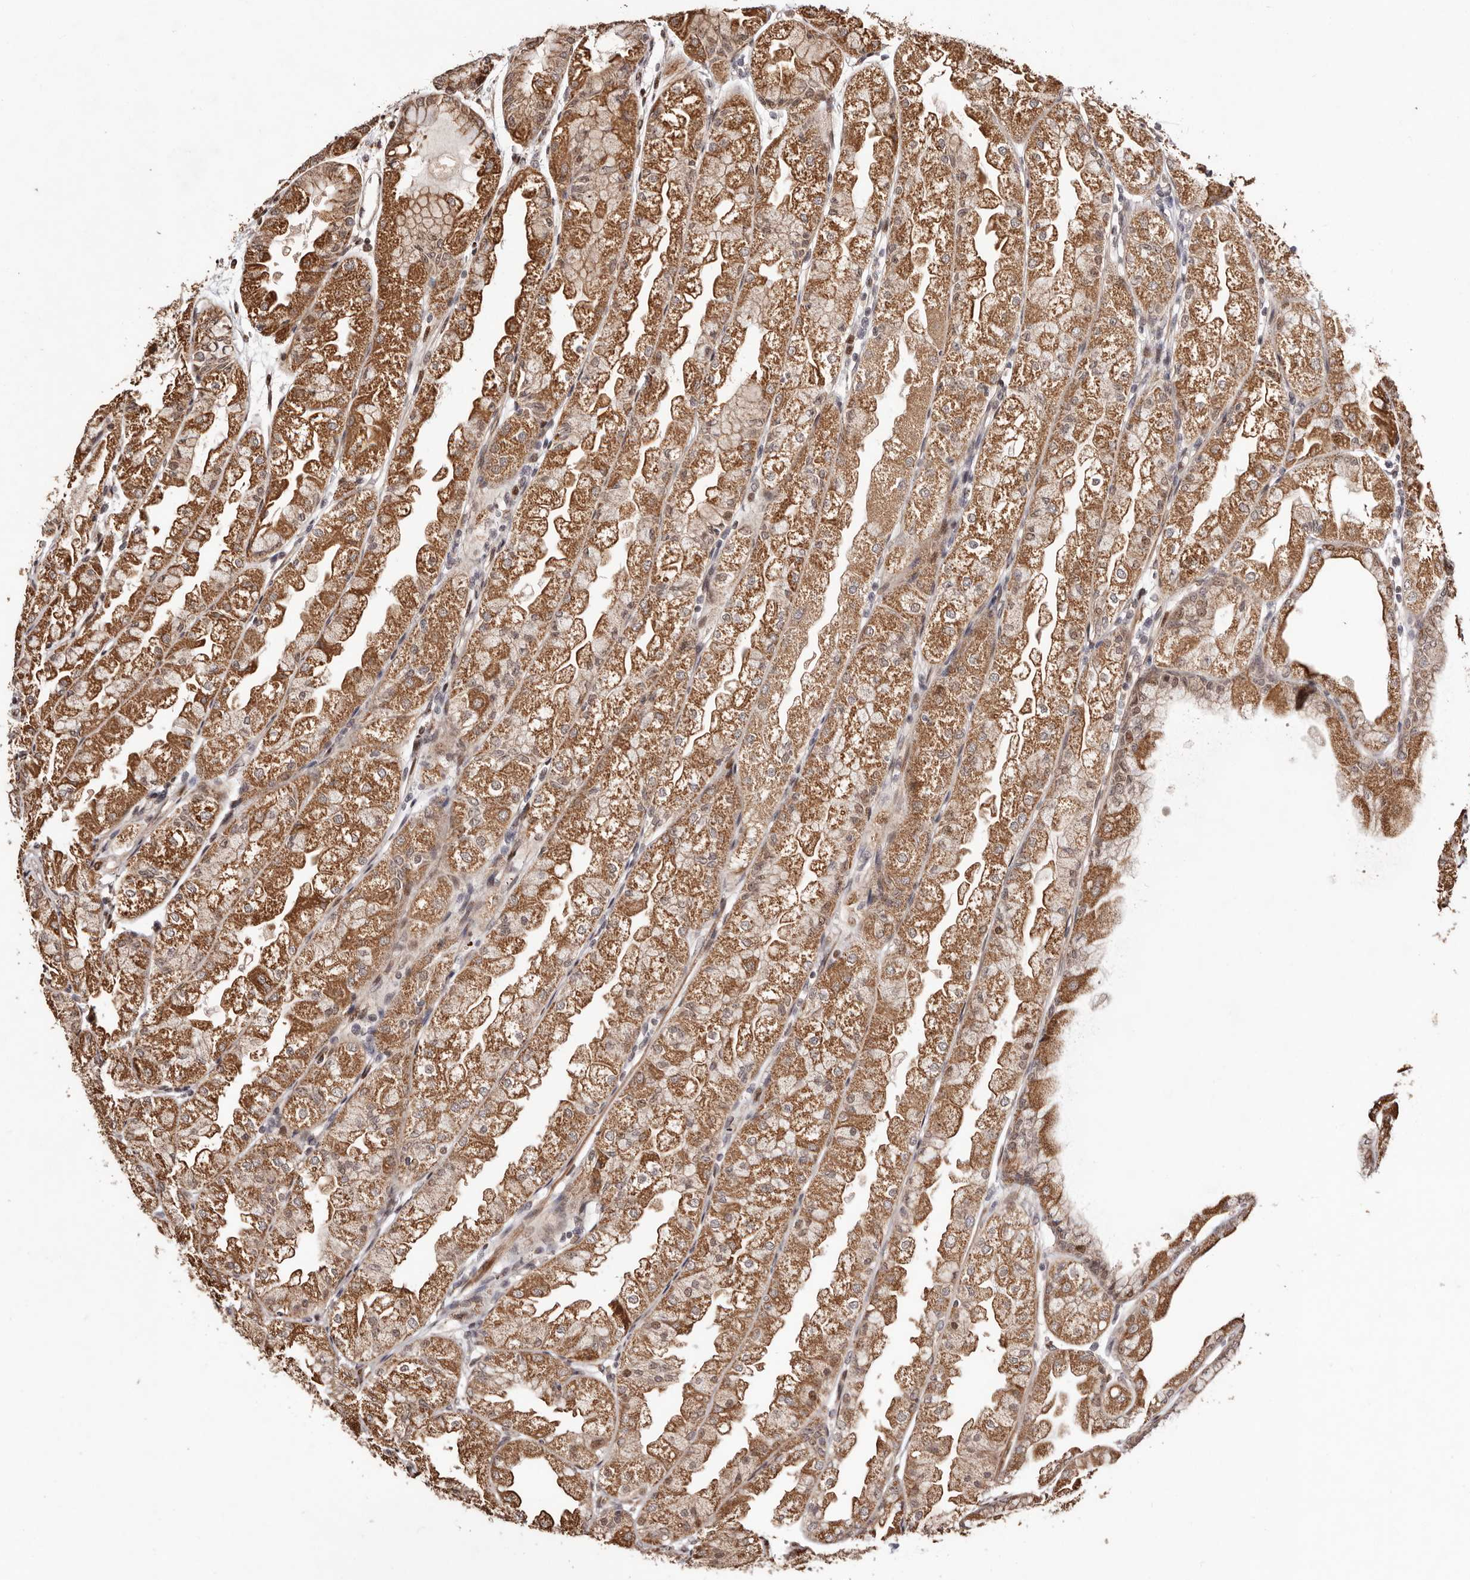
{"staining": {"intensity": "moderate", "quantity": ">75%", "location": "cytoplasmic/membranous,nuclear"}, "tissue": "stomach", "cell_type": "Glandular cells", "image_type": "normal", "snomed": [{"axis": "morphology", "description": "Normal tissue, NOS"}, {"axis": "topography", "description": "Stomach, upper"}], "caption": "An immunohistochemistry histopathology image of benign tissue is shown. Protein staining in brown shows moderate cytoplasmic/membranous,nuclear positivity in stomach within glandular cells.", "gene": "HIVEP3", "patient": {"sex": "male", "age": 47}}